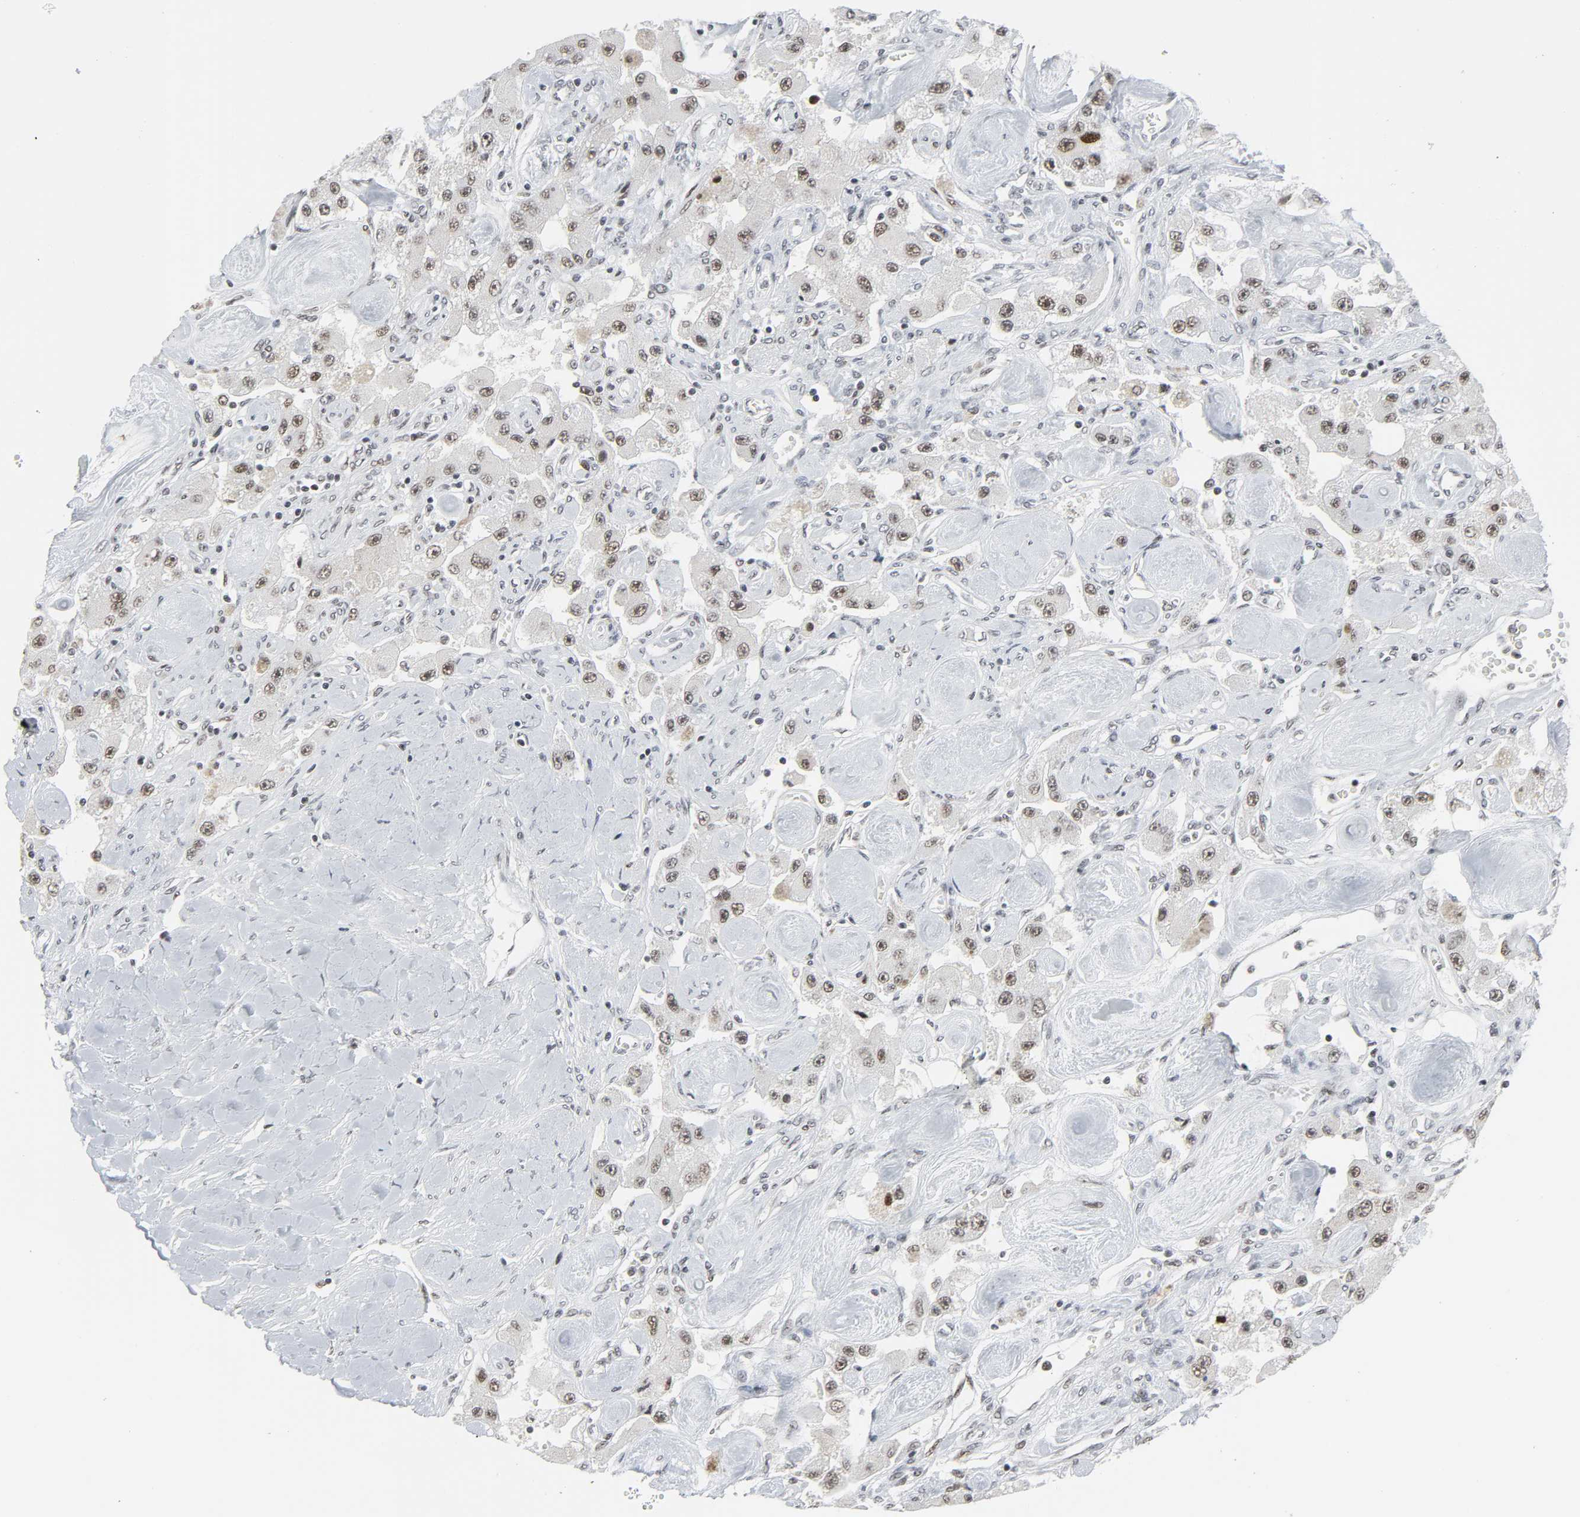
{"staining": {"intensity": "moderate", "quantity": ">75%", "location": "nuclear"}, "tissue": "carcinoid", "cell_type": "Tumor cells", "image_type": "cancer", "snomed": [{"axis": "morphology", "description": "Carcinoid, malignant, NOS"}, {"axis": "topography", "description": "Pancreas"}], "caption": "Tumor cells reveal medium levels of moderate nuclear expression in about >75% of cells in malignant carcinoid.", "gene": "CDK7", "patient": {"sex": "male", "age": 41}}